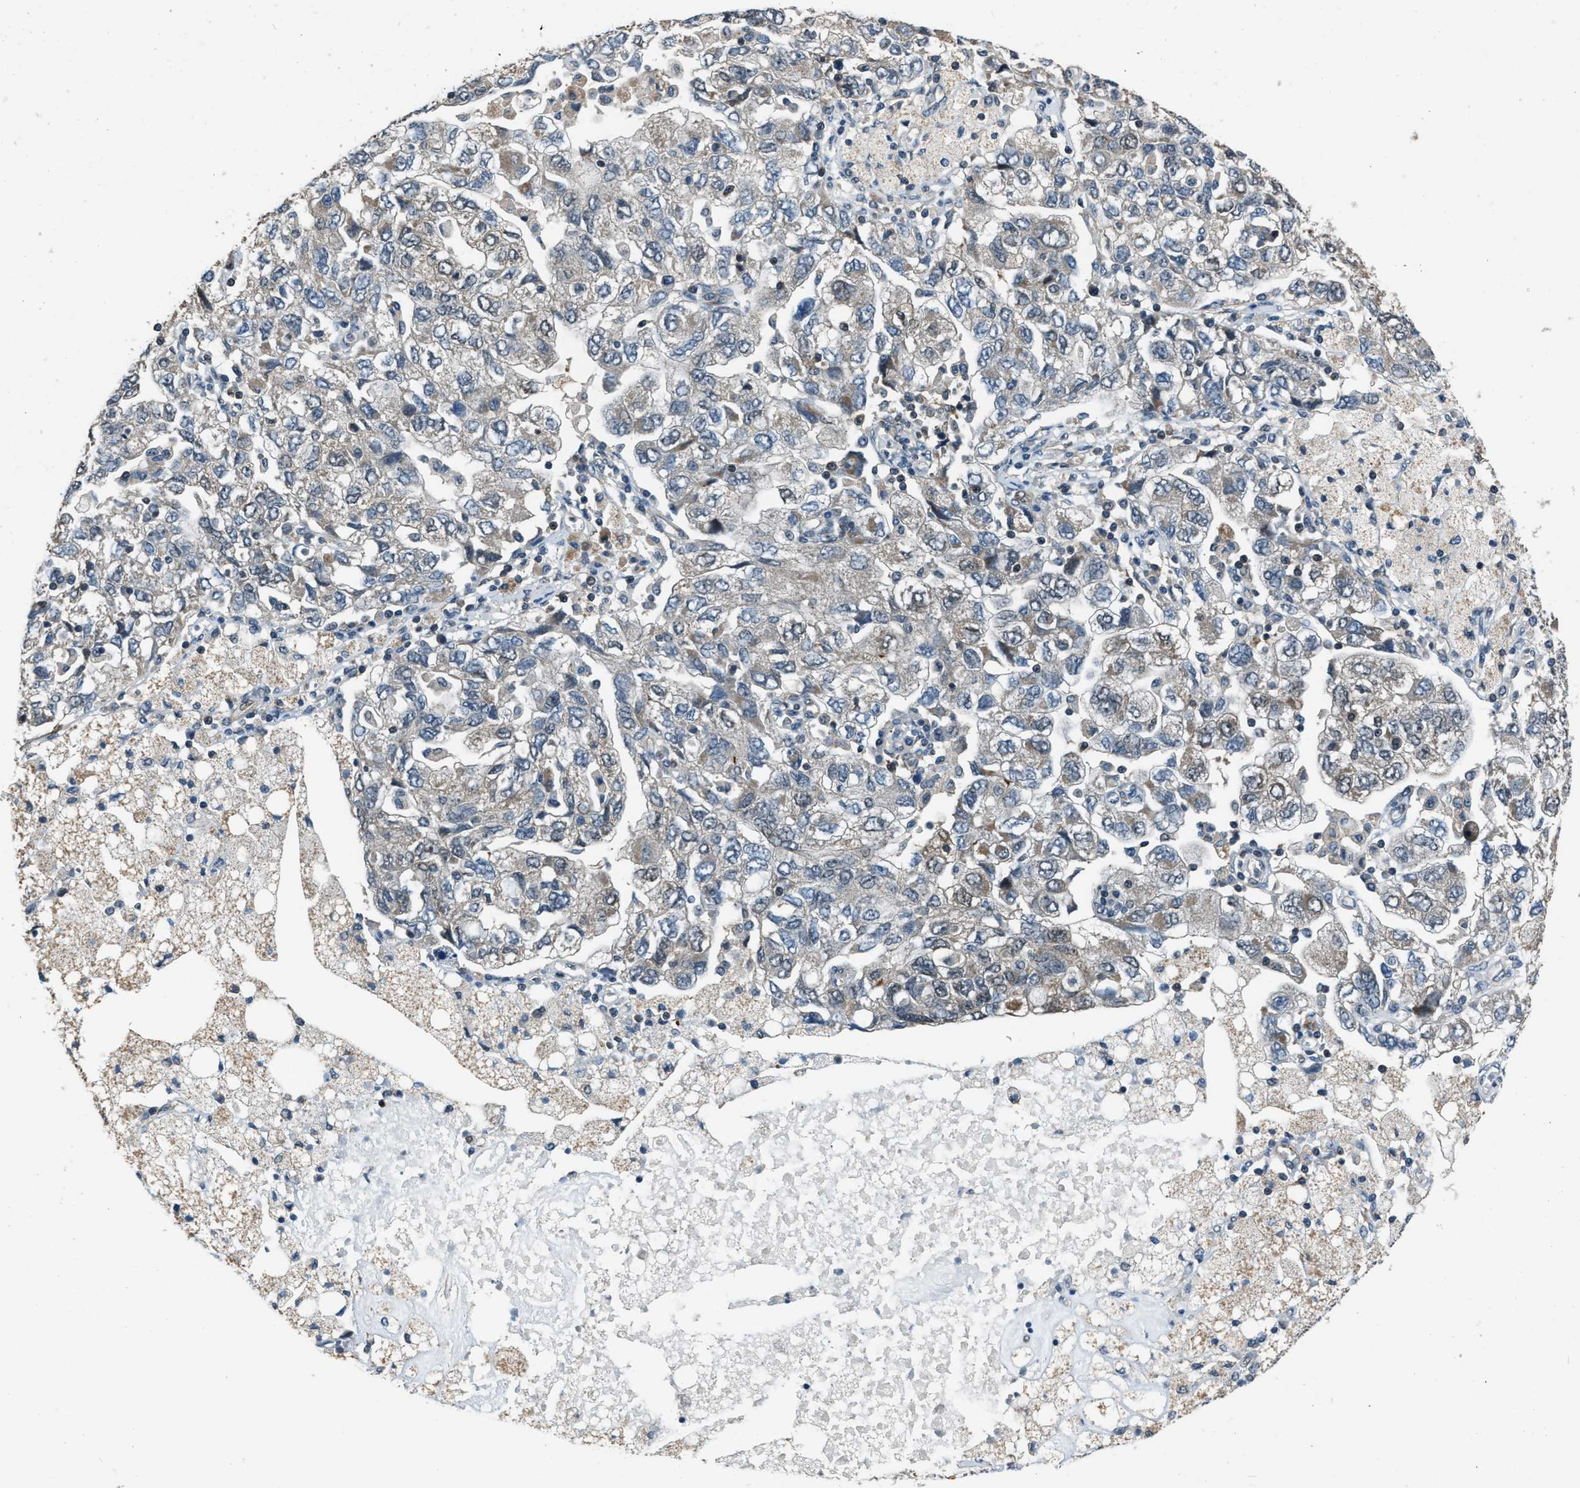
{"staining": {"intensity": "weak", "quantity": "<25%", "location": "cytoplasmic/membranous"}, "tissue": "ovarian cancer", "cell_type": "Tumor cells", "image_type": "cancer", "snomed": [{"axis": "morphology", "description": "Carcinoma, NOS"}, {"axis": "morphology", "description": "Cystadenocarcinoma, serous, NOS"}, {"axis": "topography", "description": "Ovary"}], "caption": "Tumor cells show no significant expression in ovarian cancer.", "gene": "NUDCD3", "patient": {"sex": "female", "age": 69}}